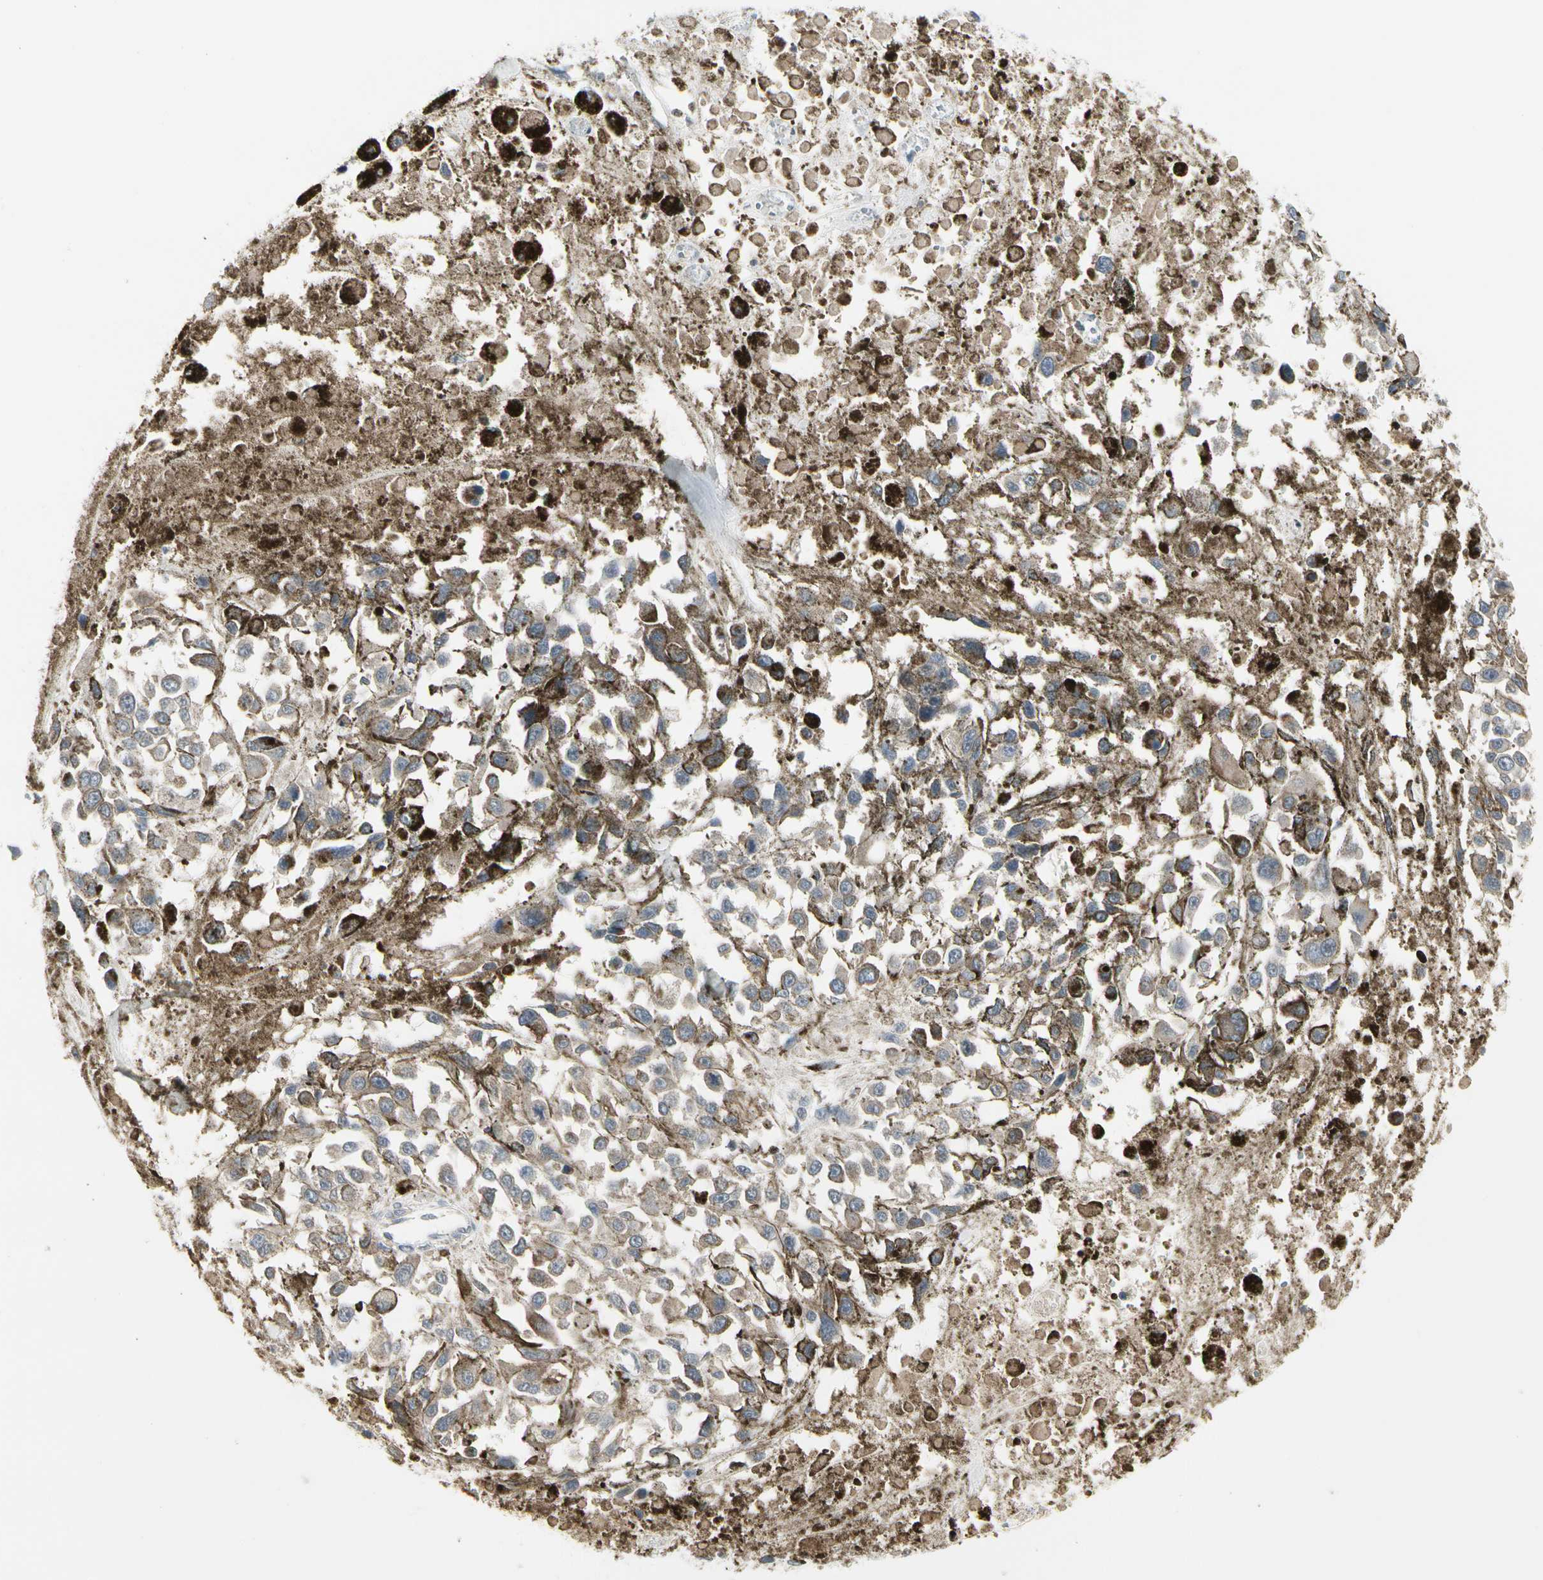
{"staining": {"intensity": "weak", "quantity": "25%-75%", "location": "cytoplasmic/membranous"}, "tissue": "melanoma", "cell_type": "Tumor cells", "image_type": "cancer", "snomed": [{"axis": "morphology", "description": "Malignant melanoma, Metastatic site"}, {"axis": "topography", "description": "Lymph node"}], "caption": "High-magnification brightfield microscopy of malignant melanoma (metastatic site) stained with DAB (brown) and counterstained with hematoxylin (blue). tumor cells exhibit weak cytoplasmic/membranous expression is present in approximately25%-75% of cells. (Stains: DAB (3,3'-diaminobenzidine) in brown, nuclei in blue, Microscopy: brightfield microscopy at high magnification).", "gene": "GRN", "patient": {"sex": "male", "age": 59}}